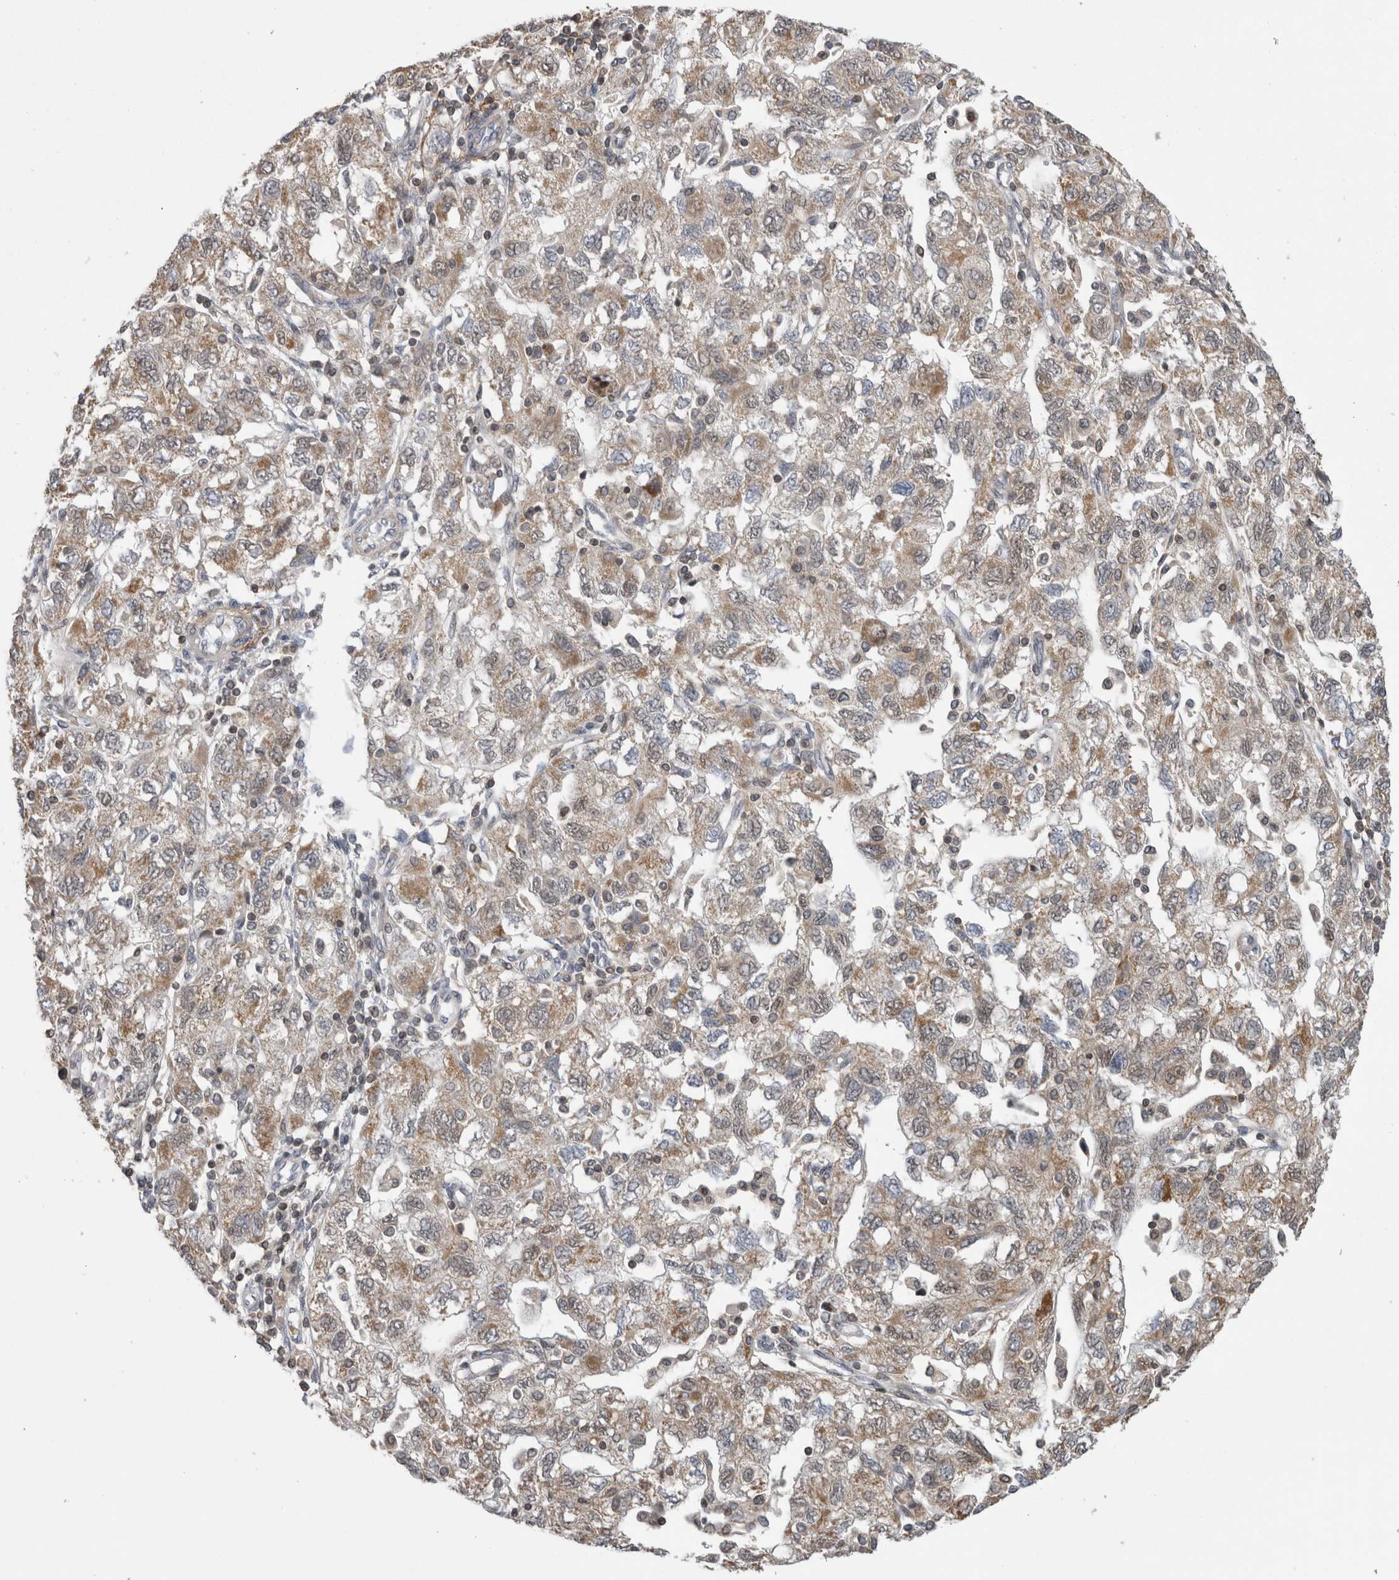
{"staining": {"intensity": "moderate", "quantity": "25%-75%", "location": "cytoplasmic/membranous"}, "tissue": "ovarian cancer", "cell_type": "Tumor cells", "image_type": "cancer", "snomed": [{"axis": "morphology", "description": "Carcinoma, NOS"}, {"axis": "morphology", "description": "Cystadenocarcinoma, serous, NOS"}, {"axis": "topography", "description": "Ovary"}], "caption": "Carcinoma (ovarian) stained with immunohistochemistry reveals moderate cytoplasmic/membranous expression in about 25%-75% of tumor cells. Nuclei are stained in blue.", "gene": "DARS2", "patient": {"sex": "female", "age": 69}}